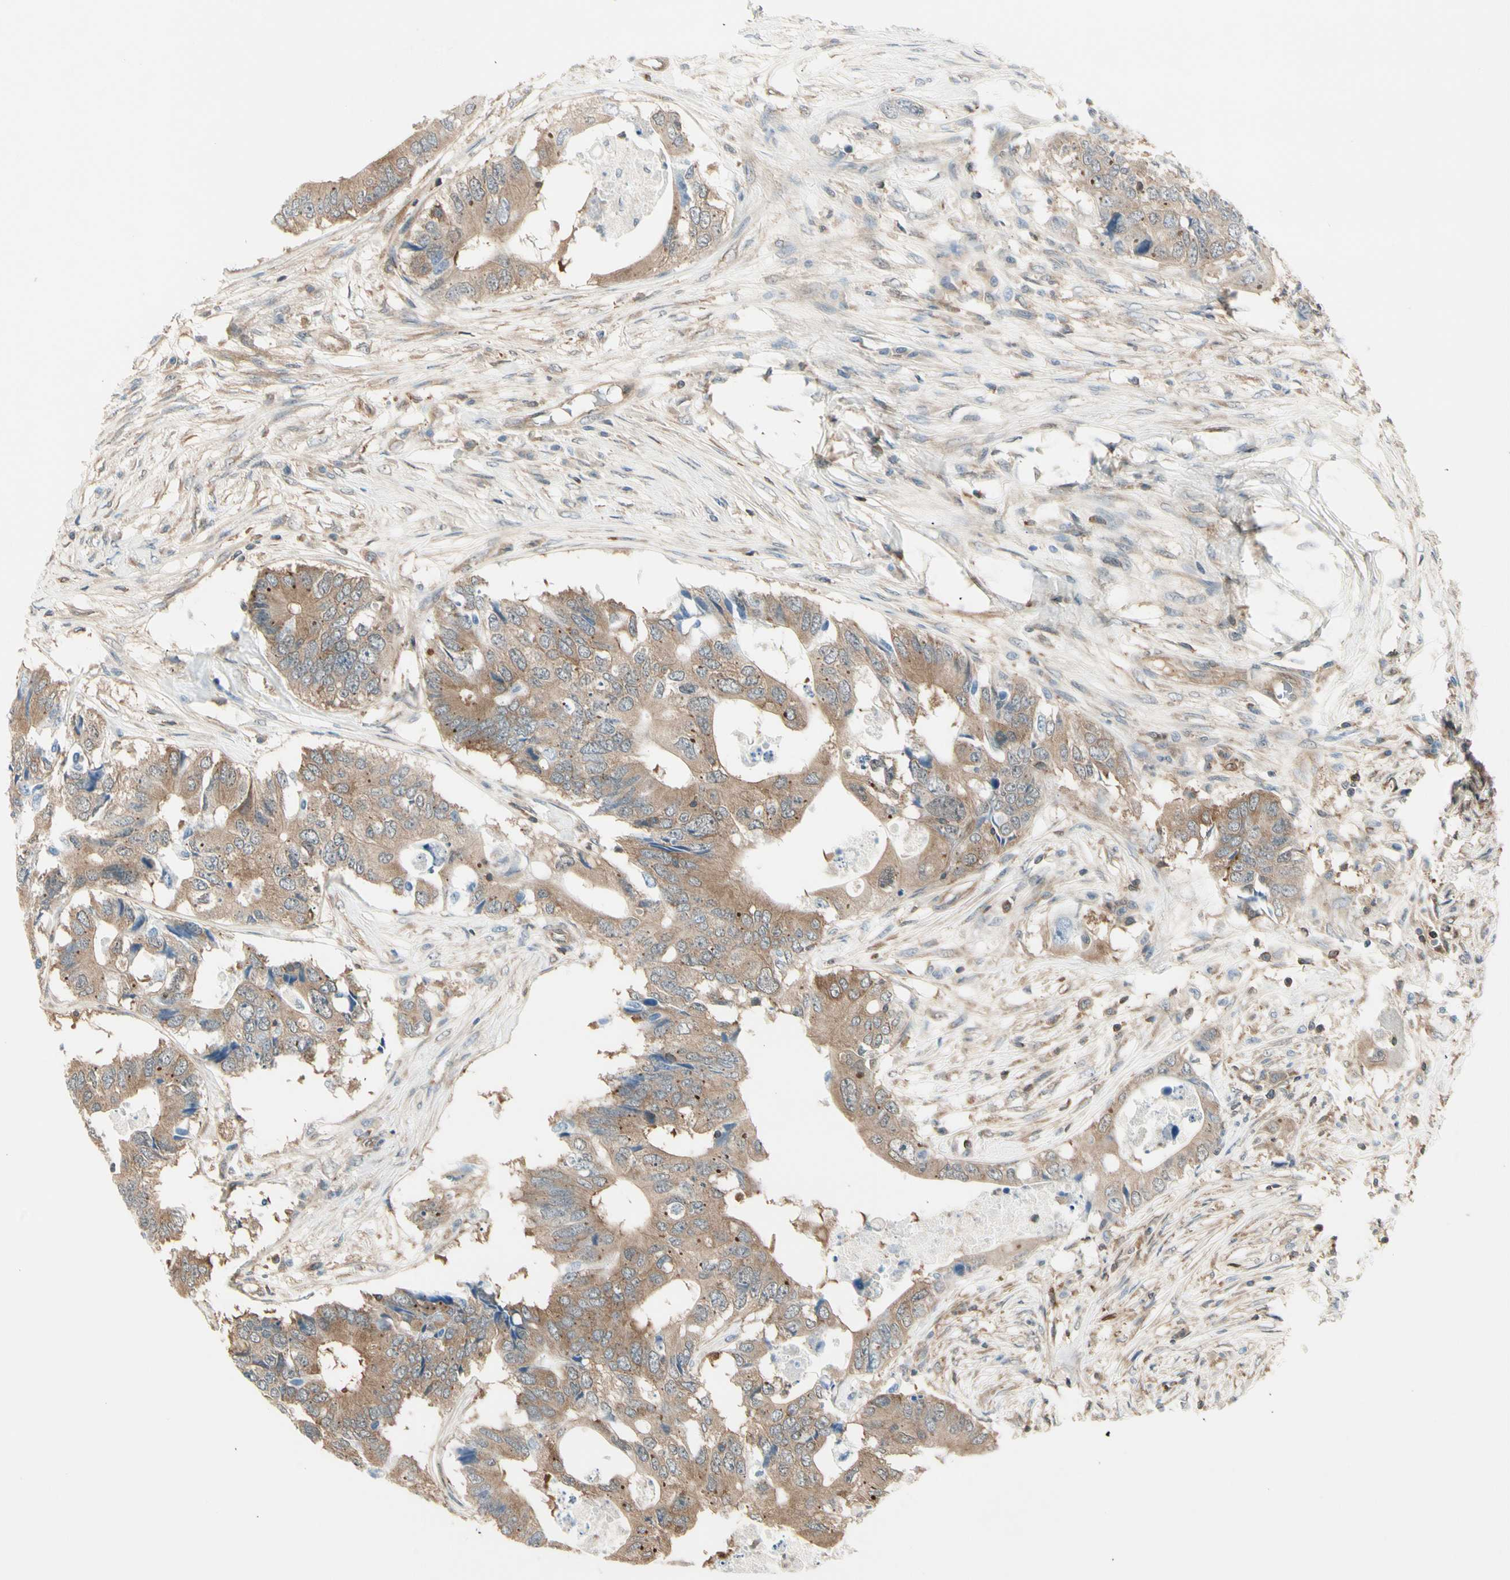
{"staining": {"intensity": "weak", "quantity": ">75%", "location": "cytoplasmic/membranous"}, "tissue": "colorectal cancer", "cell_type": "Tumor cells", "image_type": "cancer", "snomed": [{"axis": "morphology", "description": "Adenocarcinoma, NOS"}, {"axis": "topography", "description": "Colon"}], "caption": "A brown stain labels weak cytoplasmic/membranous expression of a protein in colorectal cancer (adenocarcinoma) tumor cells.", "gene": "OXSR1", "patient": {"sex": "male", "age": 71}}